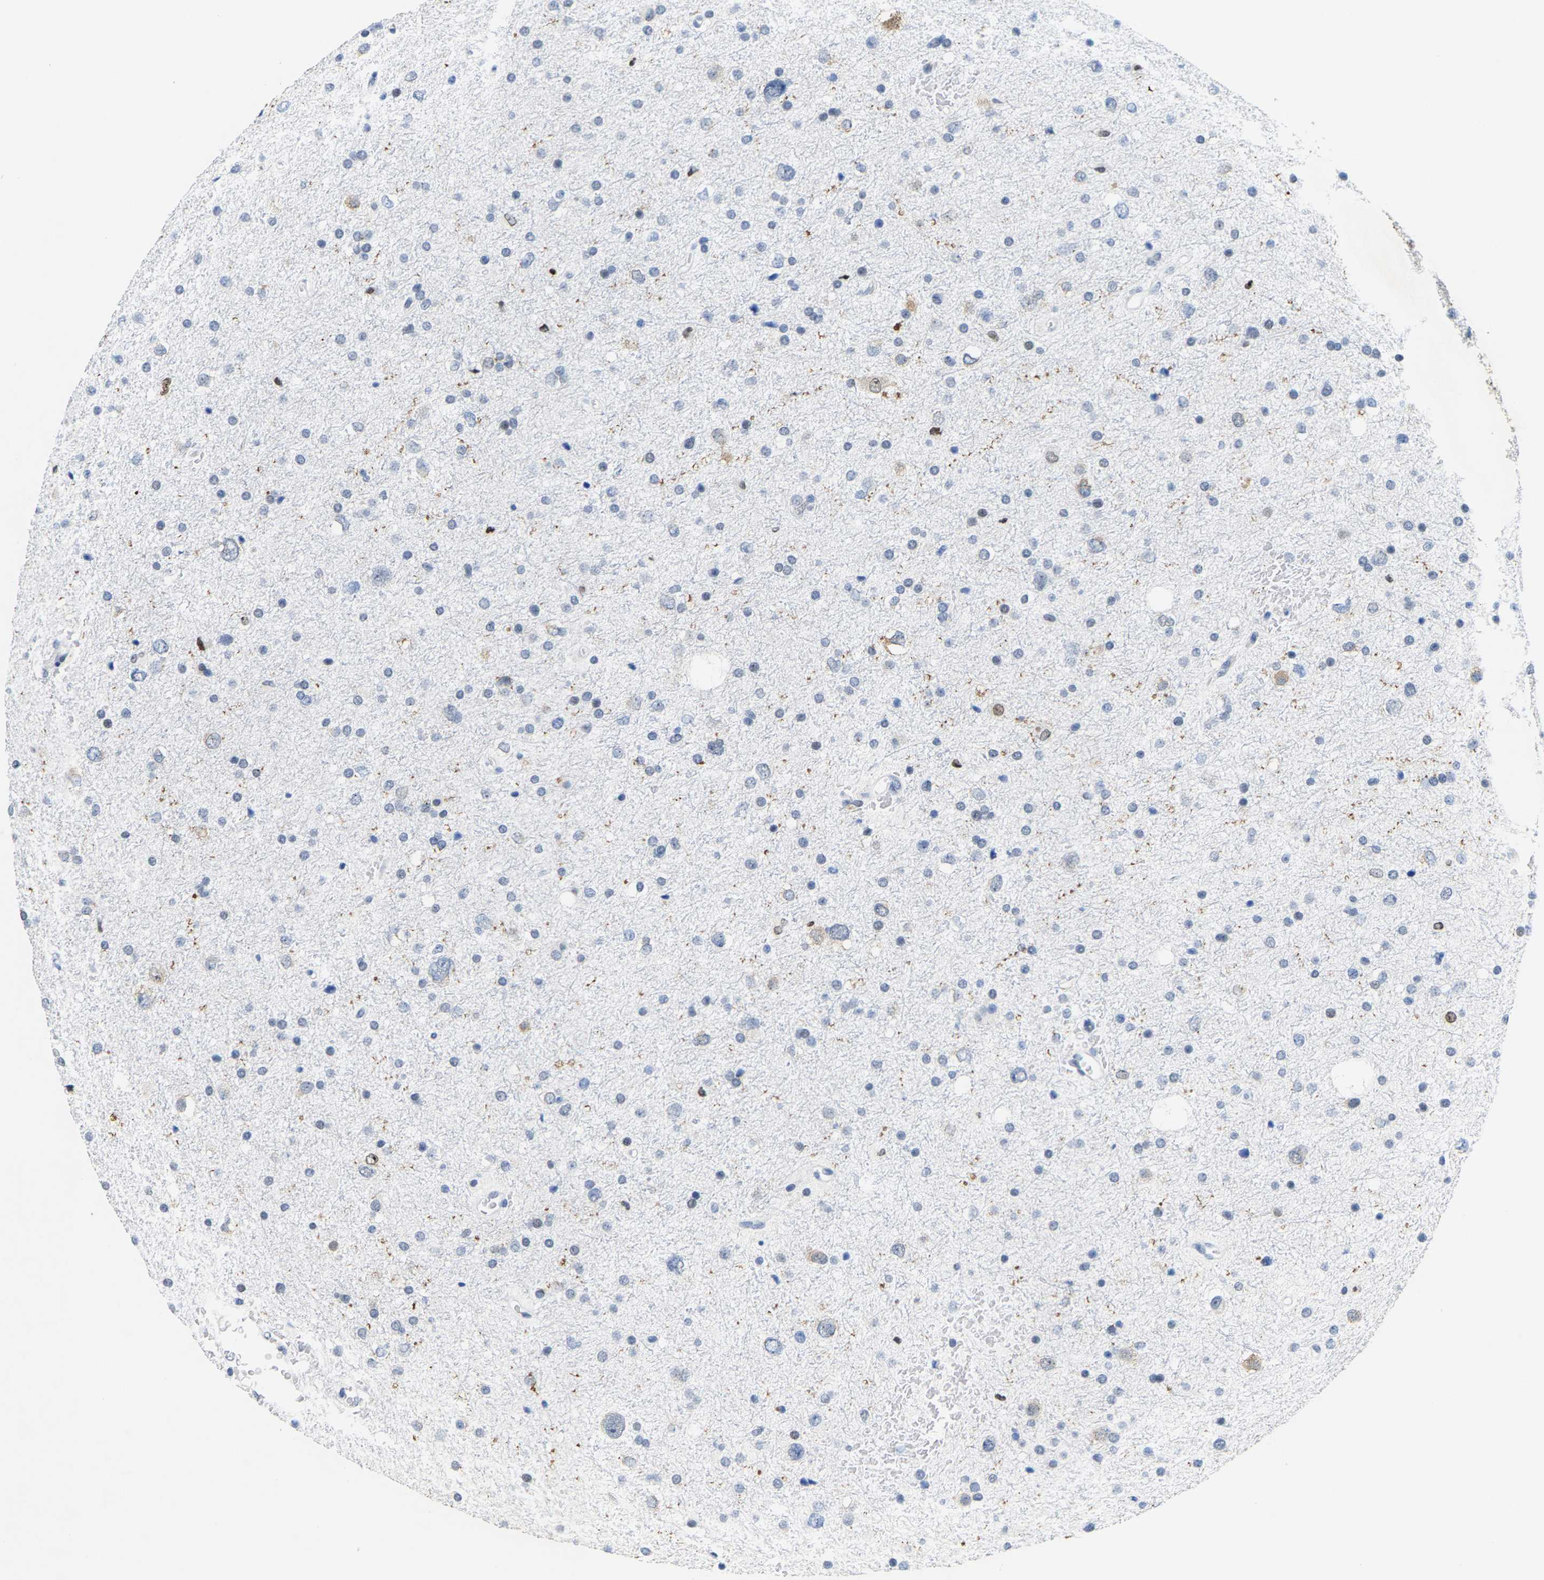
{"staining": {"intensity": "negative", "quantity": "none", "location": "none"}, "tissue": "glioma", "cell_type": "Tumor cells", "image_type": "cancer", "snomed": [{"axis": "morphology", "description": "Glioma, malignant, Low grade"}, {"axis": "topography", "description": "Brain"}], "caption": "Immunohistochemical staining of malignant low-grade glioma demonstrates no significant staining in tumor cells.", "gene": "SETD1B", "patient": {"sex": "female", "age": 37}}